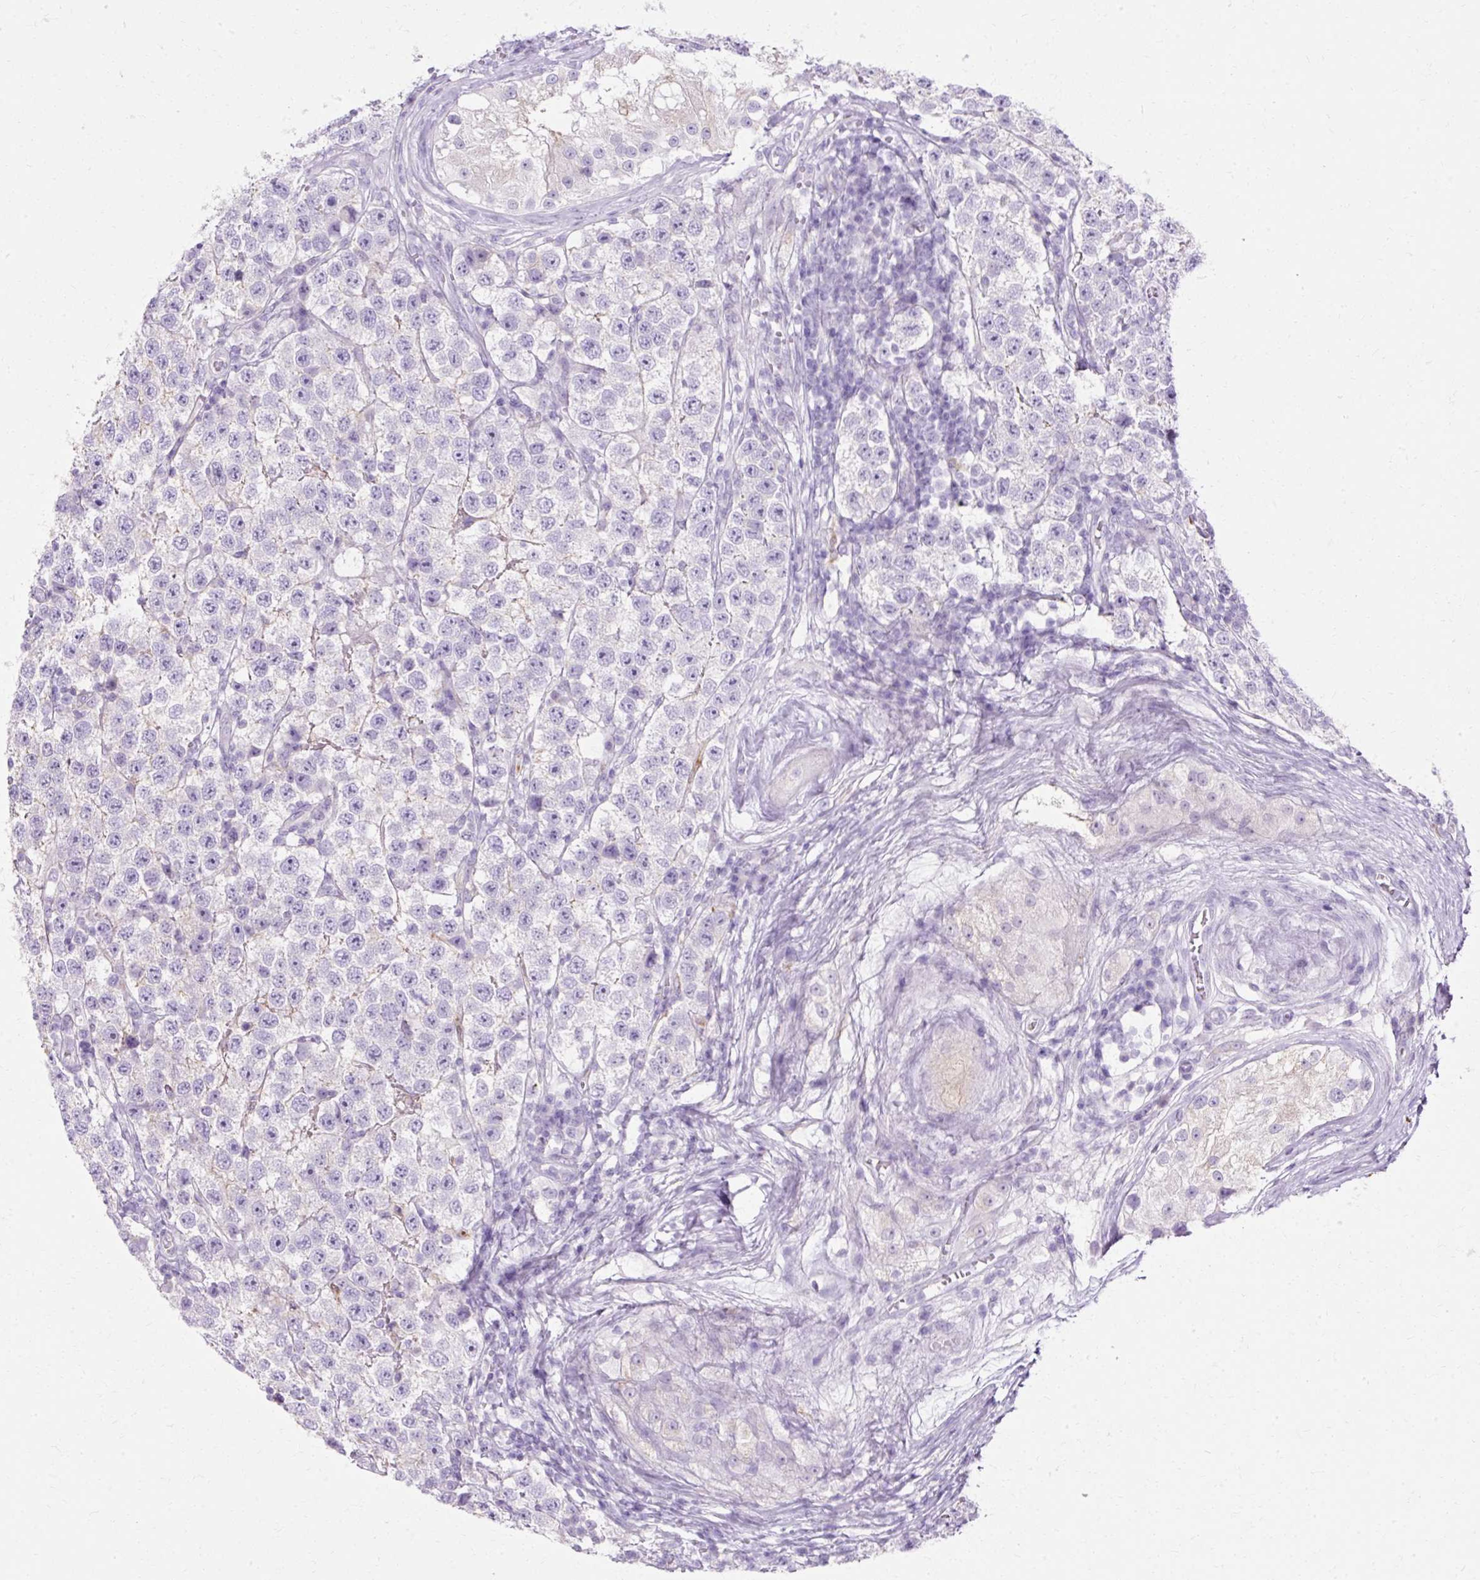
{"staining": {"intensity": "negative", "quantity": "none", "location": "none"}, "tissue": "testis cancer", "cell_type": "Tumor cells", "image_type": "cancer", "snomed": [{"axis": "morphology", "description": "Seminoma, NOS"}, {"axis": "topography", "description": "Testis"}], "caption": "There is no significant positivity in tumor cells of seminoma (testis). Brightfield microscopy of immunohistochemistry stained with DAB (3,3'-diaminobenzidine) (brown) and hematoxylin (blue), captured at high magnification.", "gene": "HSD11B1", "patient": {"sex": "male", "age": 34}}